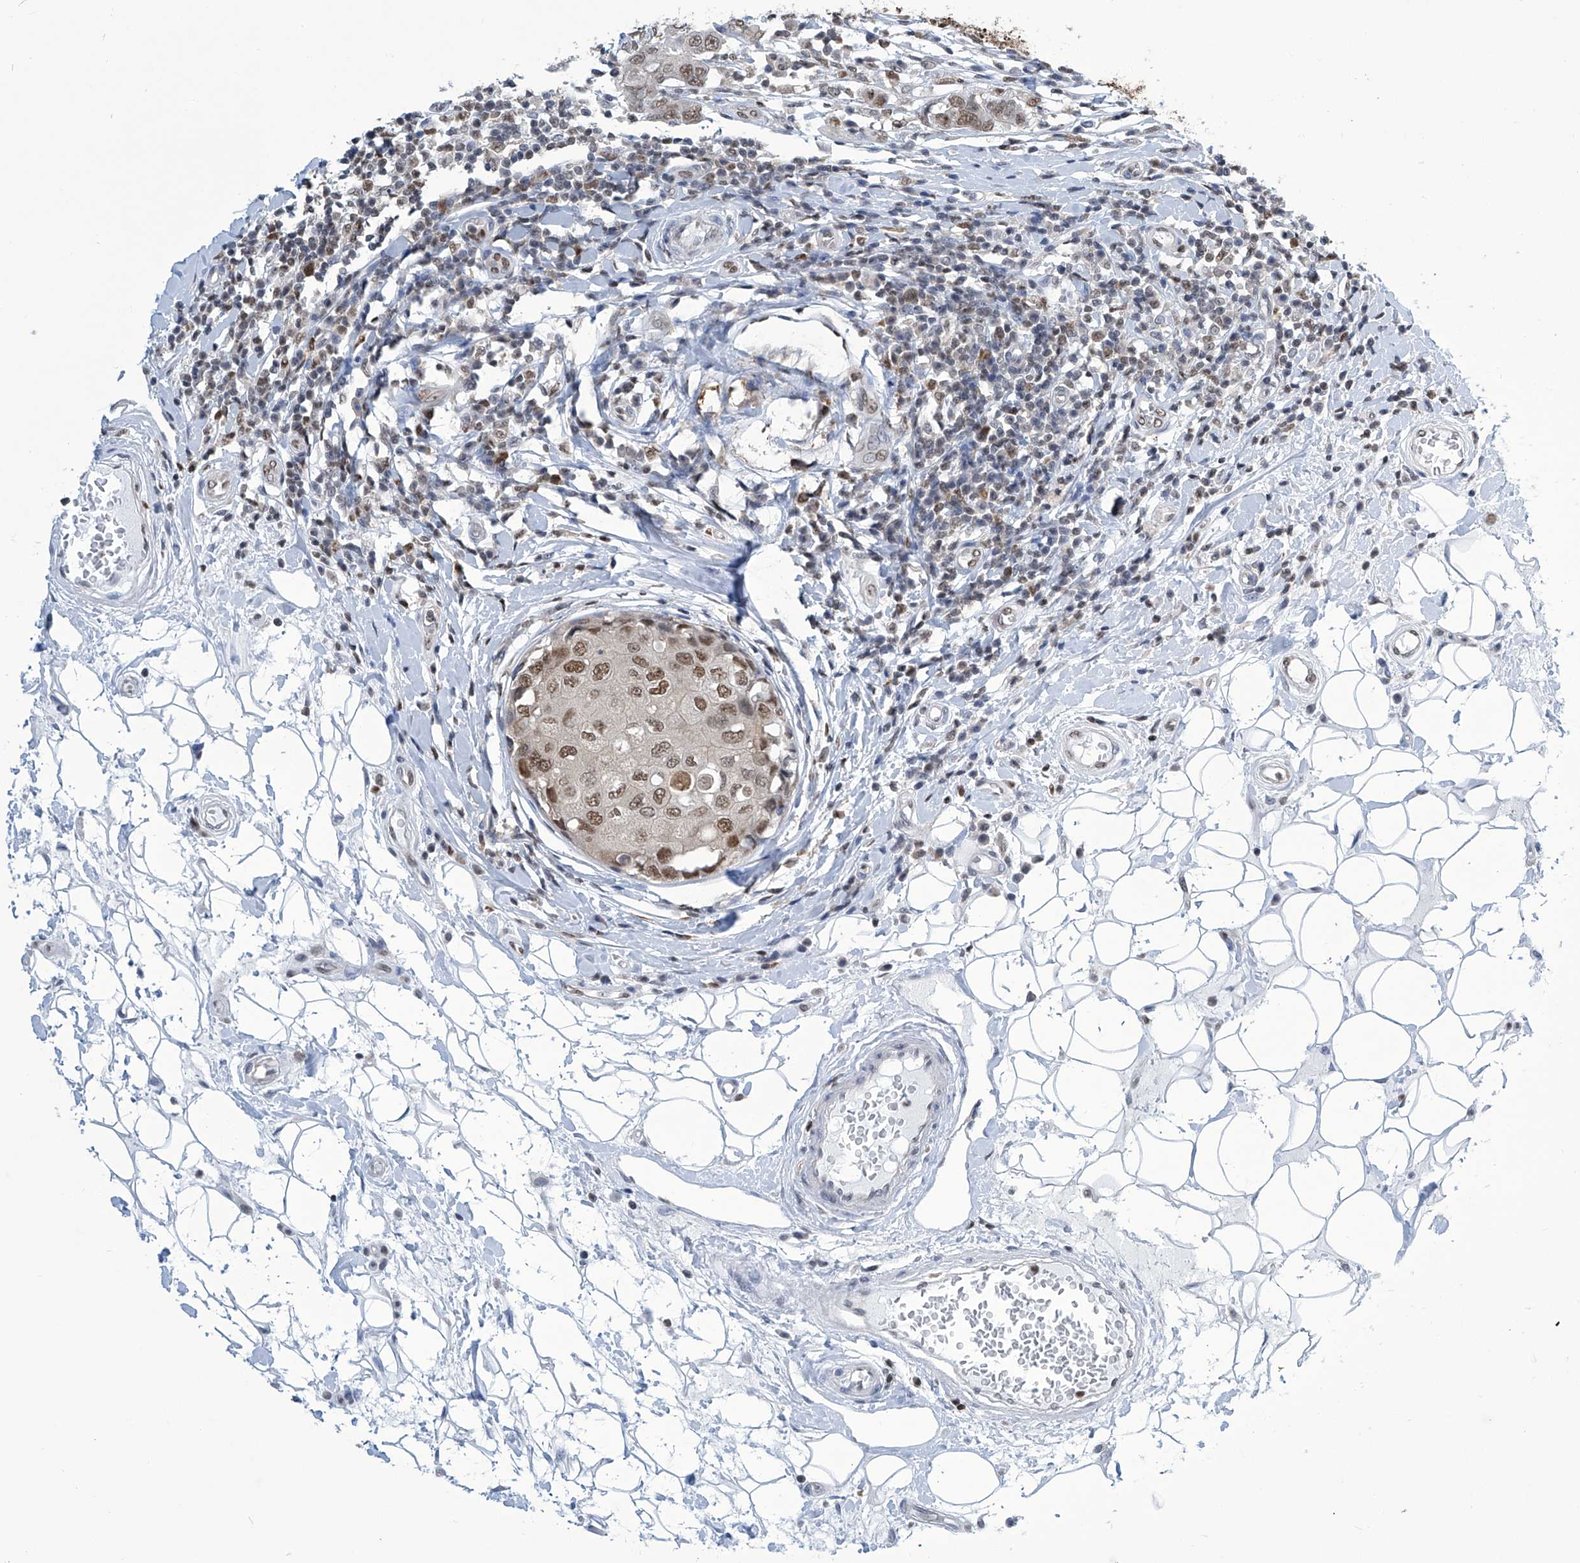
{"staining": {"intensity": "moderate", "quantity": ">75%", "location": "nuclear"}, "tissue": "breast cancer", "cell_type": "Tumor cells", "image_type": "cancer", "snomed": [{"axis": "morphology", "description": "Duct carcinoma"}, {"axis": "topography", "description": "Breast"}], "caption": "Moderate nuclear expression is identified in about >75% of tumor cells in infiltrating ductal carcinoma (breast). (Stains: DAB (3,3'-diaminobenzidine) in brown, nuclei in blue, Microscopy: brightfield microscopy at high magnification).", "gene": "SREBF2", "patient": {"sex": "female", "age": 27}}